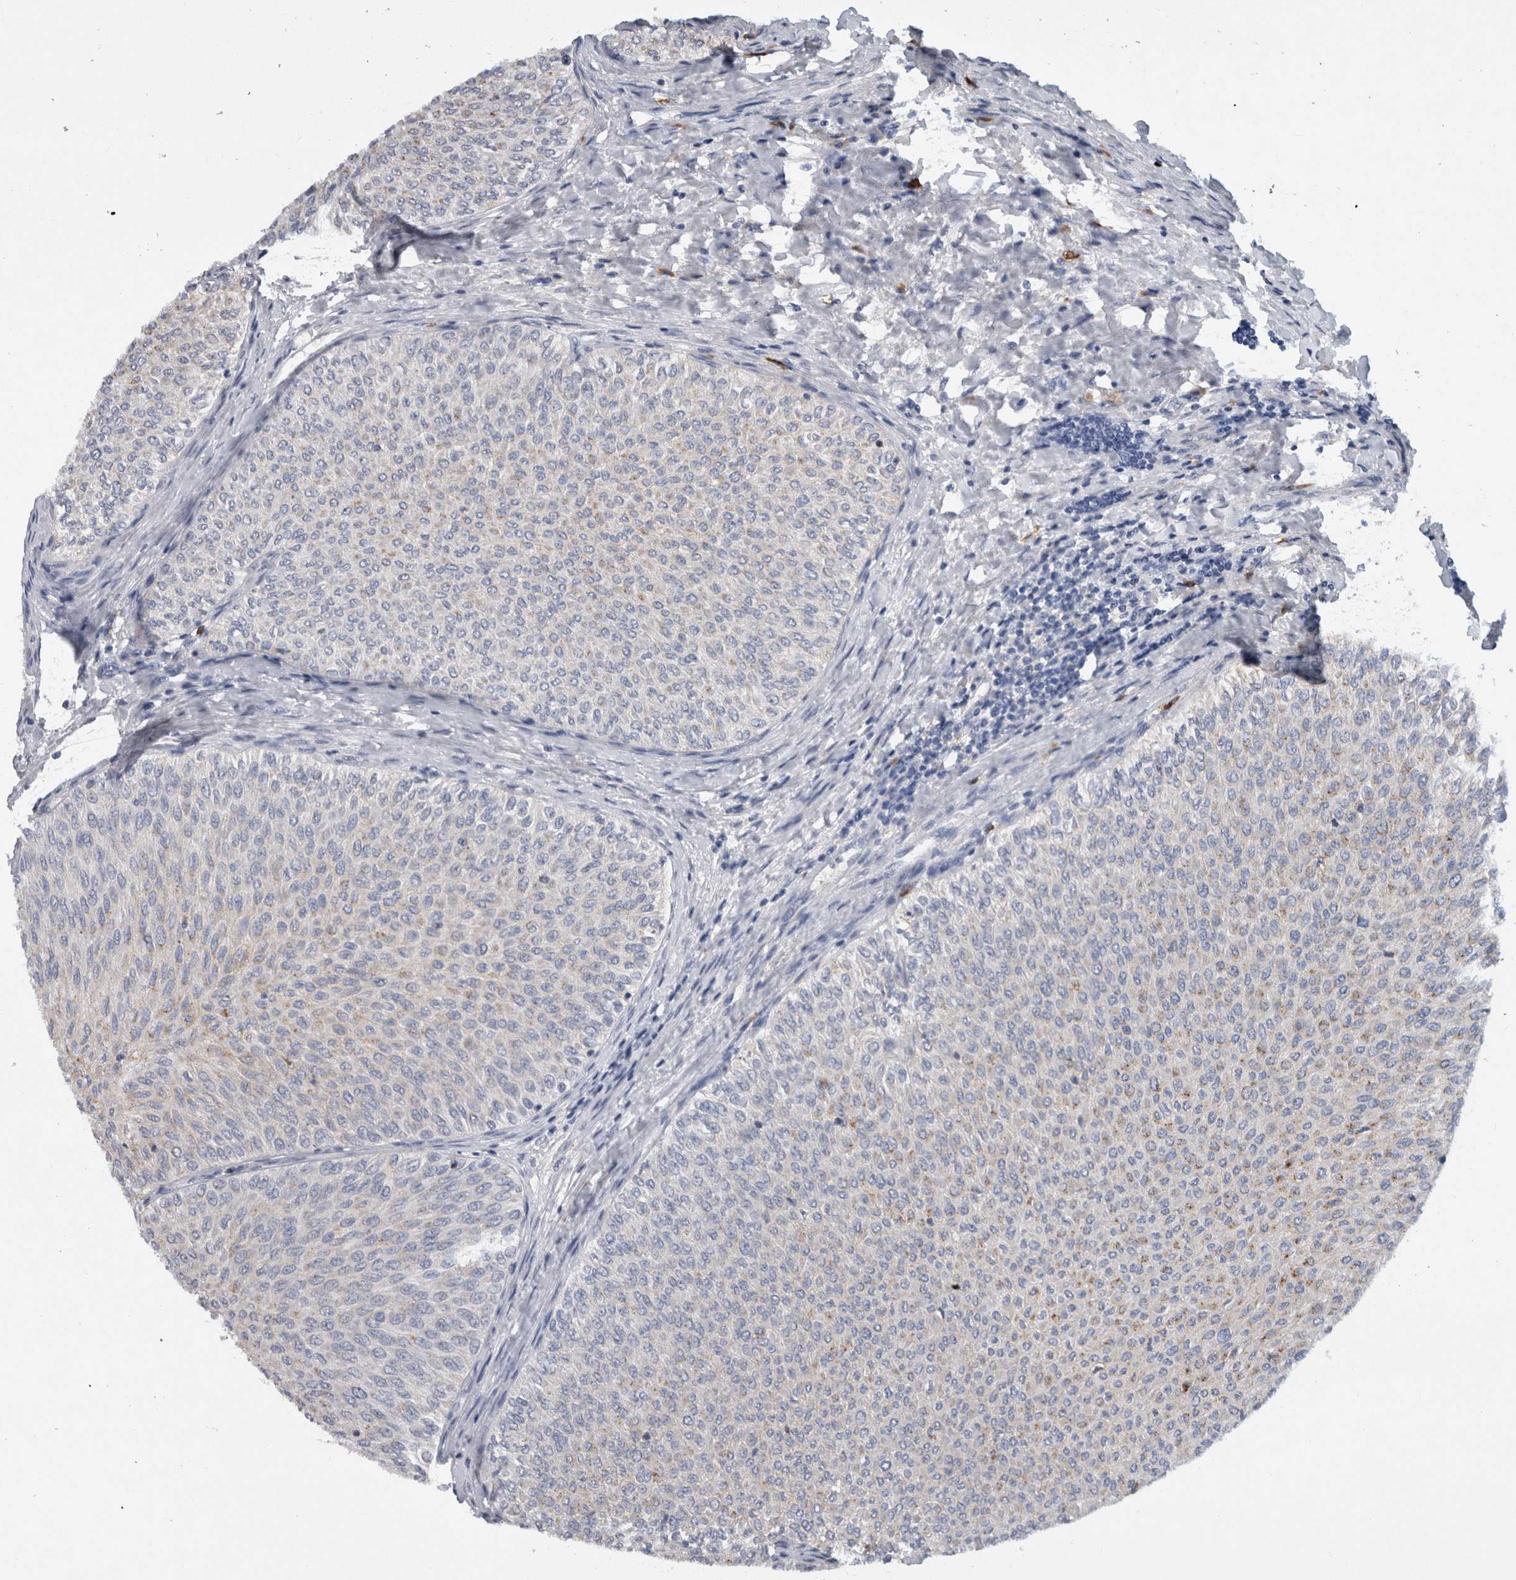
{"staining": {"intensity": "negative", "quantity": "none", "location": "none"}, "tissue": "urothelial cancer", "cell_type": "Tumor cells", "image_type": "cancer", "snomed": [{"axis": "morphology", "description": "Urothelial carcinoma, Low grade"}, {"axis": "topography", "description": "Urinary bladder"}], "caption": "A high-resolution micrograph shows immunohistochemistry staining of urothelial cancer, which reveals no significant staining in tumor cells.", "gene": "CD63", "patient": {"sex": "male", "age": 78}}